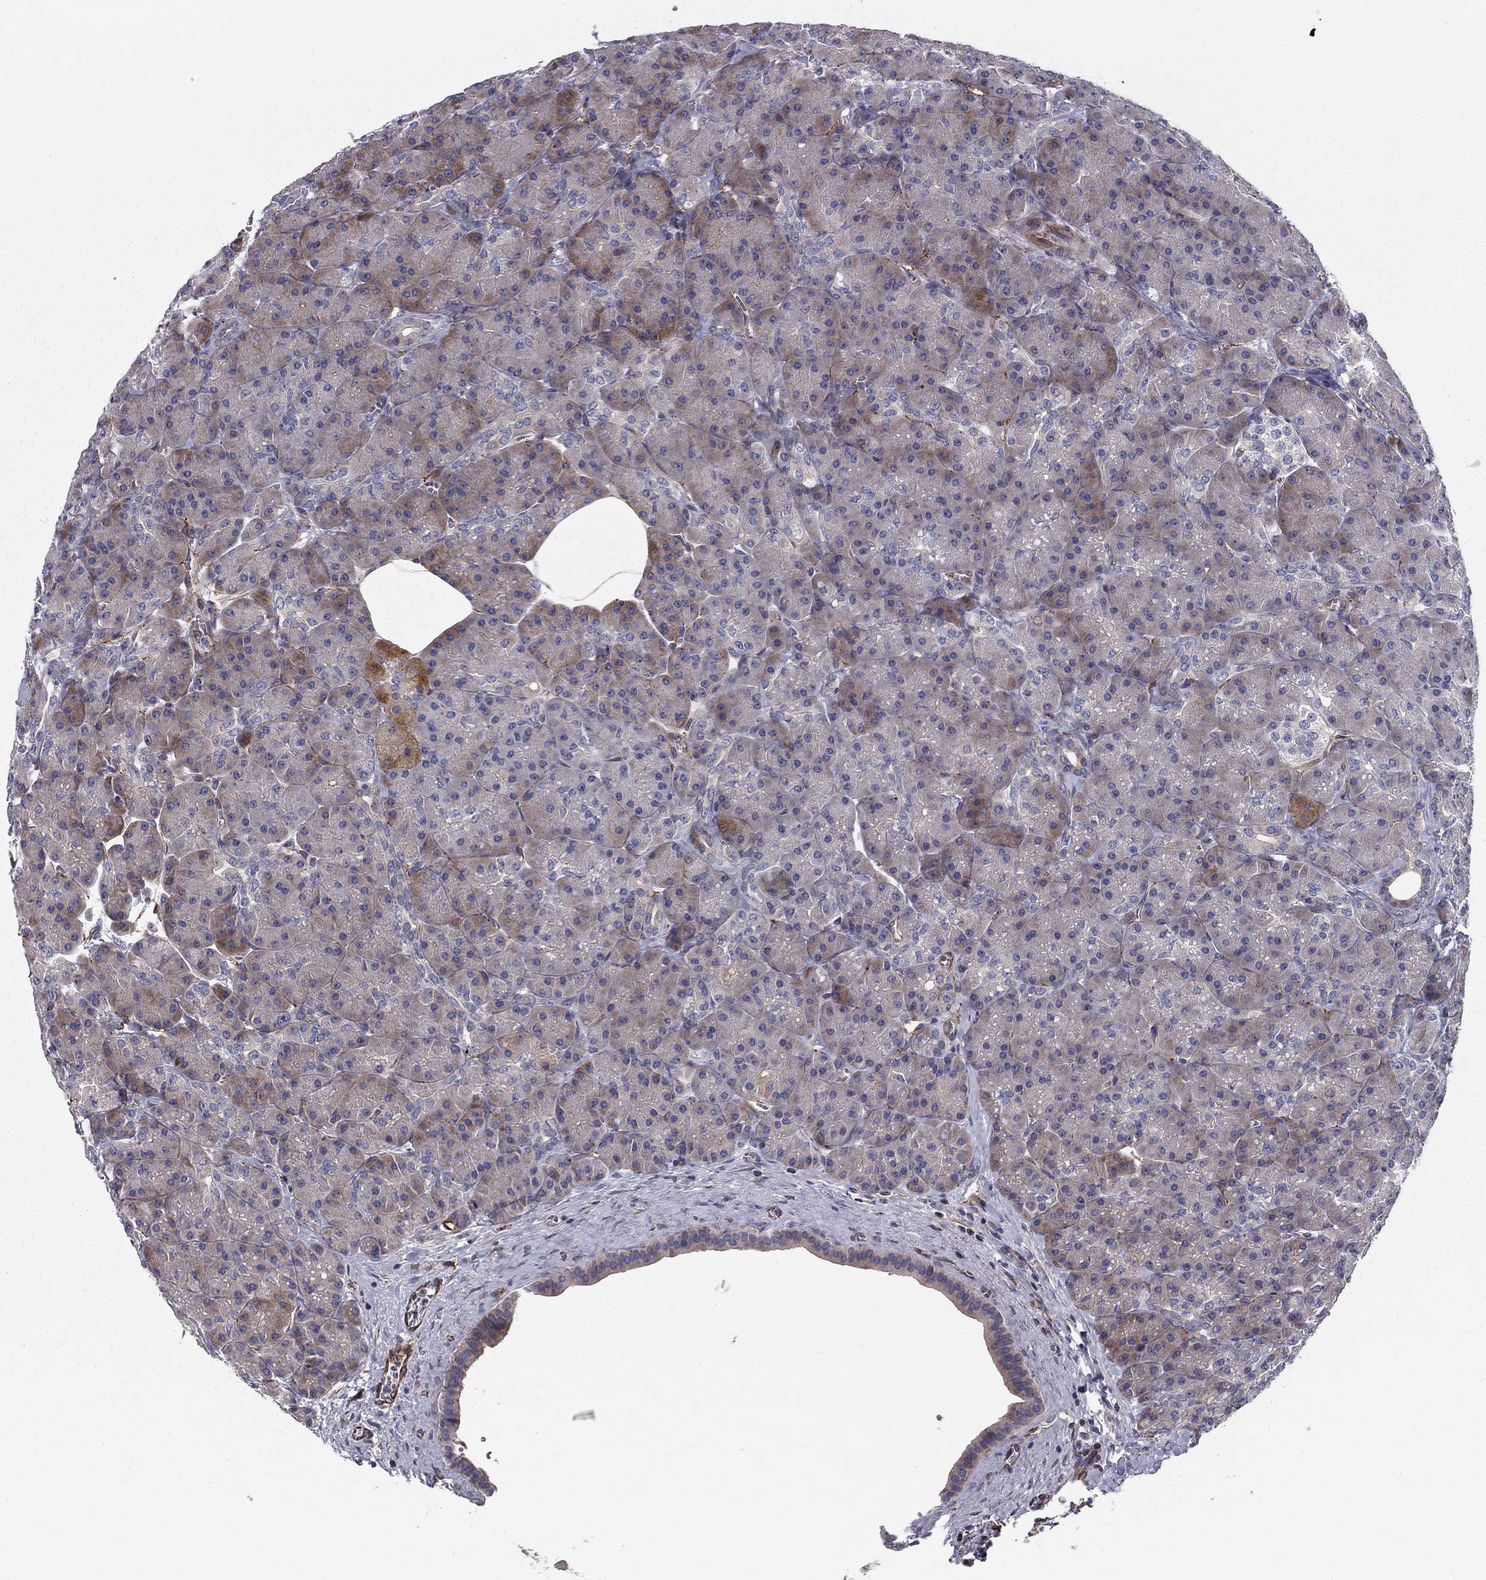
{"staining": {"intensity": "moderate", "quantity": "<25%", "location": "cytoplasmic/membranous"}, "tissue": "pancreas", "cell_type": "Exocrine glandular cells", "image_type": "normal", "snomed": [{"axis": "morphology", "description": "Normal tissue, NOS"}, {"axis": "topography", "description": "Pancreas"}], "caption": "Exocrine glandular cells reveal low levels of moderate cytoplasmic/membranous staining in approximately <25% of cells in benign pancreas.", "gene": "CLSTN1", "patient": {"sex": "male", "age": 57}}